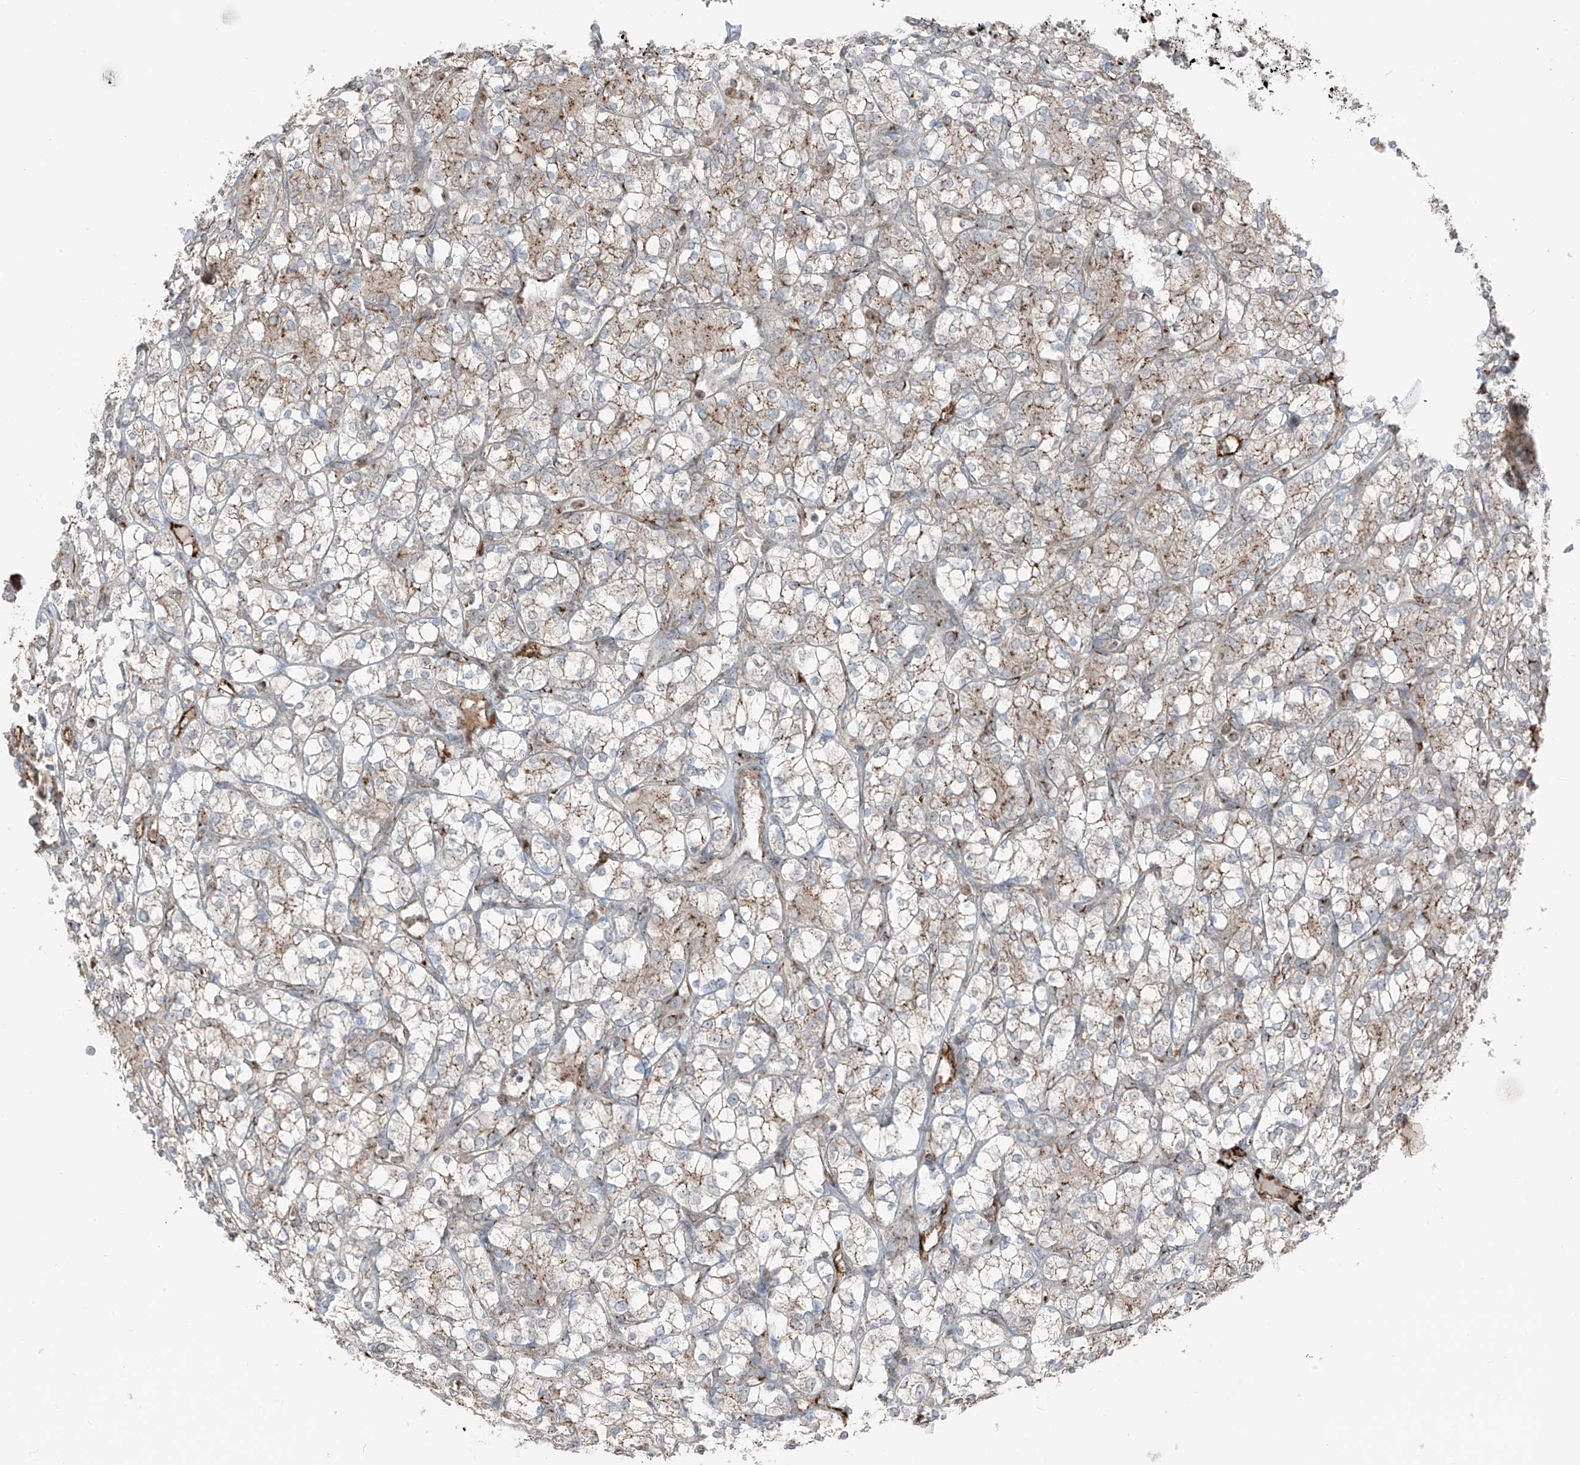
{"staining": {"intensity": "weak", "quantity": "25%-75%", "location": "cytoplasmic/membranous"}, "tissue": "renal cancer", "cell_type": "Tumor cells", "image_type": "cancer", "snomed": [{"axis": "morphology", "description": "Adenocarcinoma, NOS"}, {"axis": "topography", "description": "Kidney"}], "caption": "Renal adenocarcinoma stained with immunohistochemistry (IHC) shows weak cytoplasmic/membranous positivity in approximately 25%-75% of tumor cells.", "gene": "ERLEC1", "patient": {"sex": "male", "age": 77}}